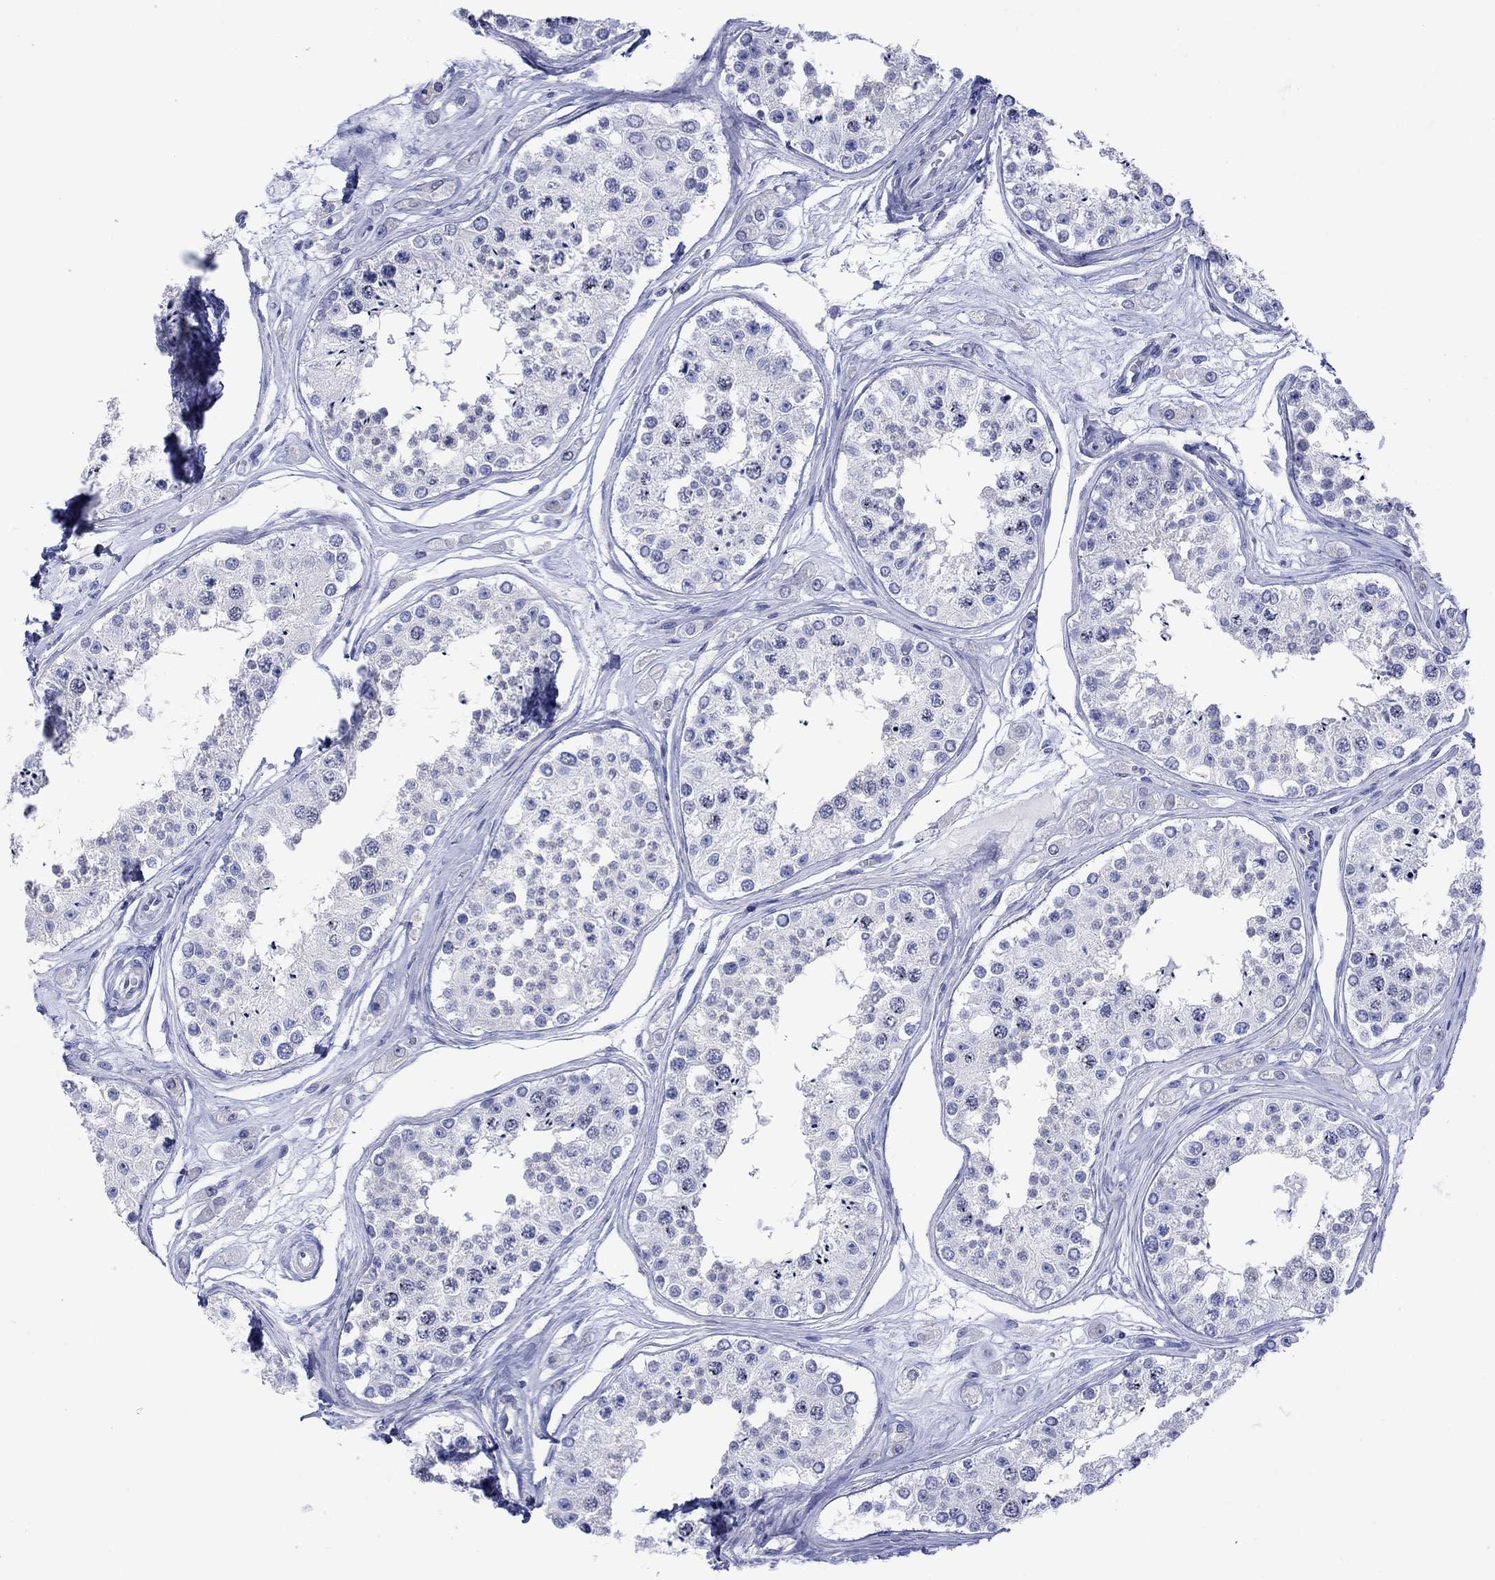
{"staining": {"intensity": "negative", "quantity": "none", "location": "none"}, "tissue": "testis", "cell_type": "Cells in seminiferous ducts", "image_type": "normal", "snomed": [{"axis": "morphology", "description": "Normal tissue, NOS"}, {"axis": "topography", "description": "Testis"}], "caption": "This micrograph is of benign testis stained with IHC to label a protein in brown with the nuclei are counter-stained blue. There is no expression in cells in seminiferous ducts.", "gene": "MLANA", "patient": {"sex": "male", "age": 25}}